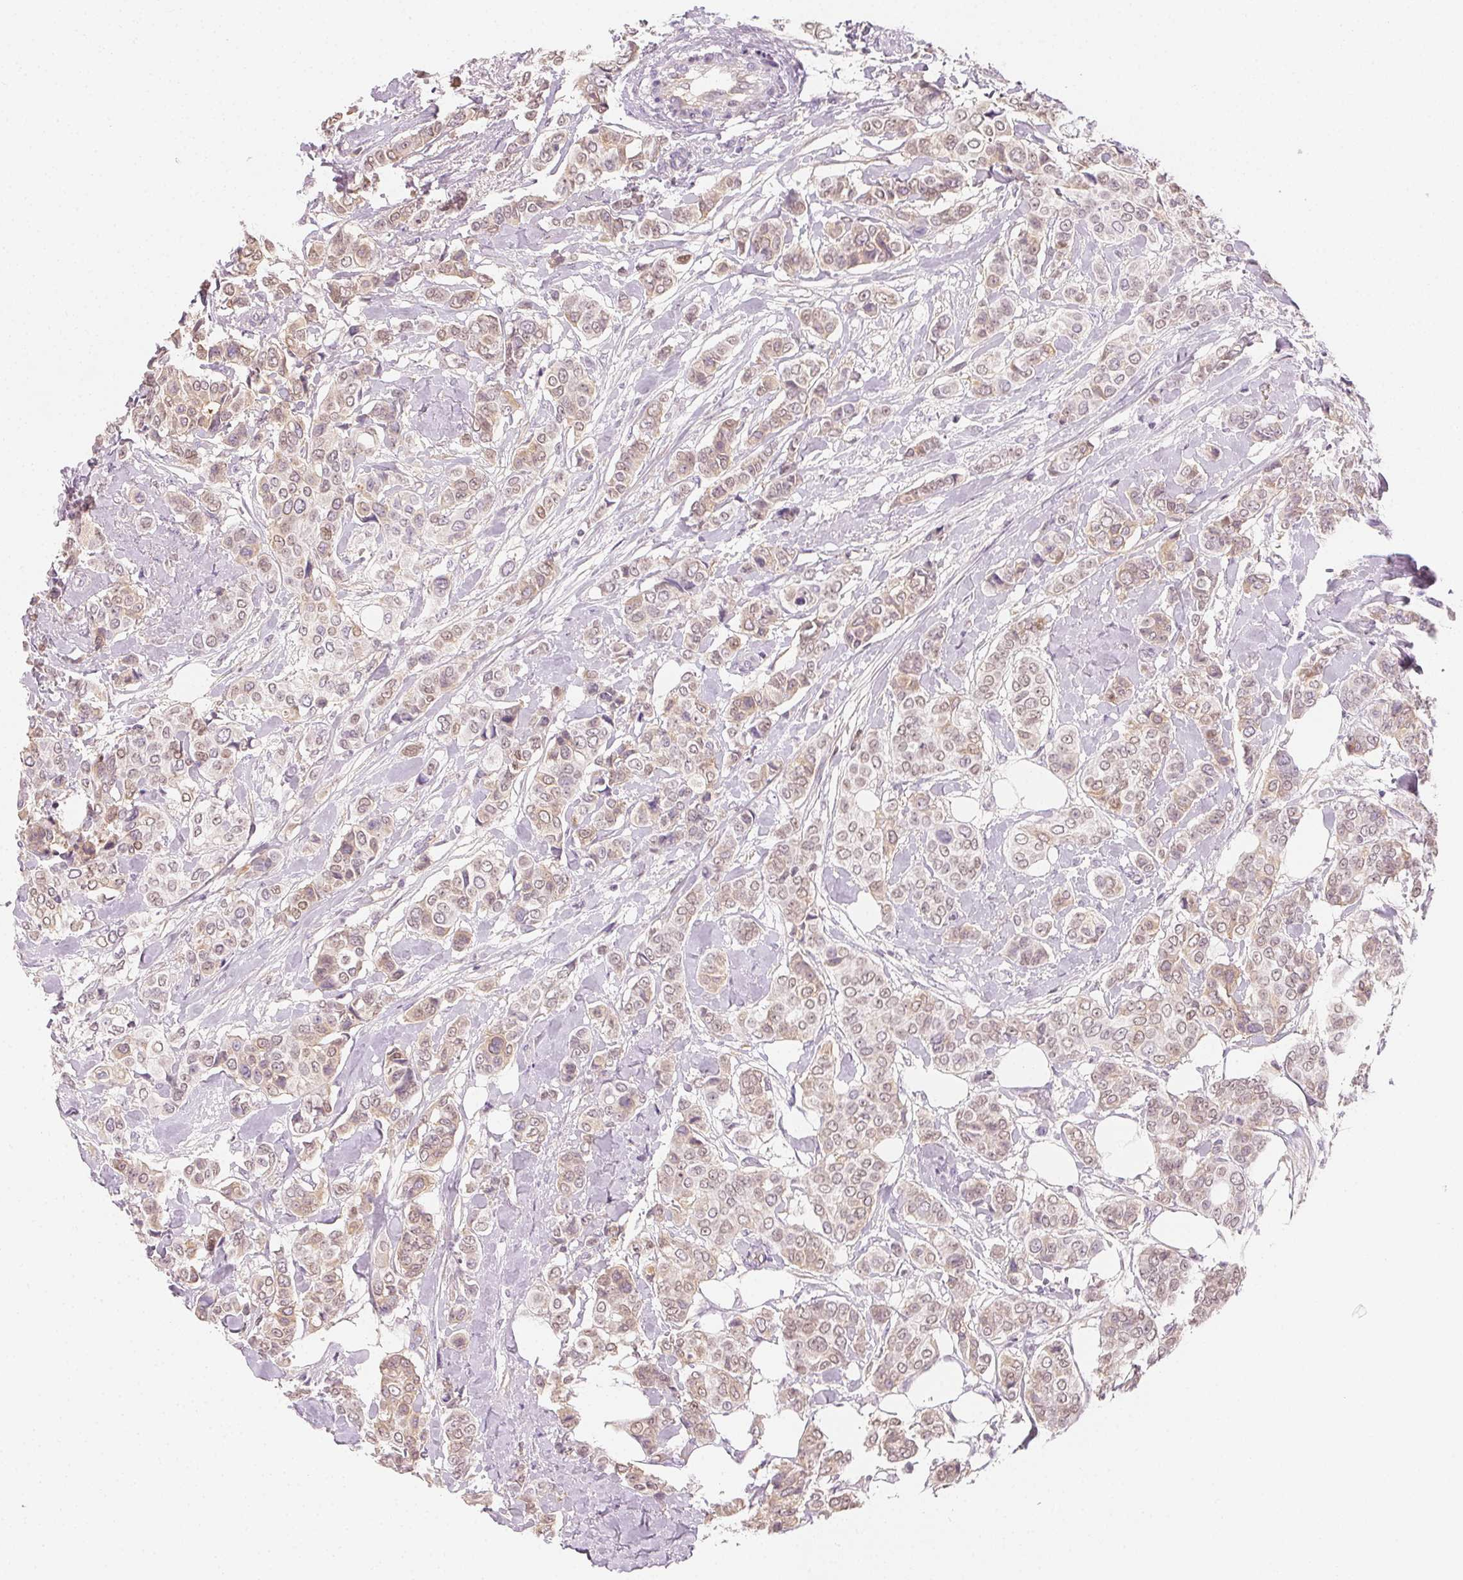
{"staining": {"intensity": "weak", "quantity": "25%-75%", "location": "cytoplasmic/membranous"}, "tissue": "breast cancer", "cell_type": "Tumor cells", "image_type": "cancer", "snomed": [{"axis": "morphology", "description": "Lobular carcinoma"}, {"axis": "topography", "description": "Breast"}], "caption": "Weak cytoplasmic/membranous staining for a protein is present in about 25%-75% of tumor cells of breast lobular carcinoma using immunohistochemistry (IHC).", "gene": "AFM", "patient": {"sex": "female", "age": 51}}